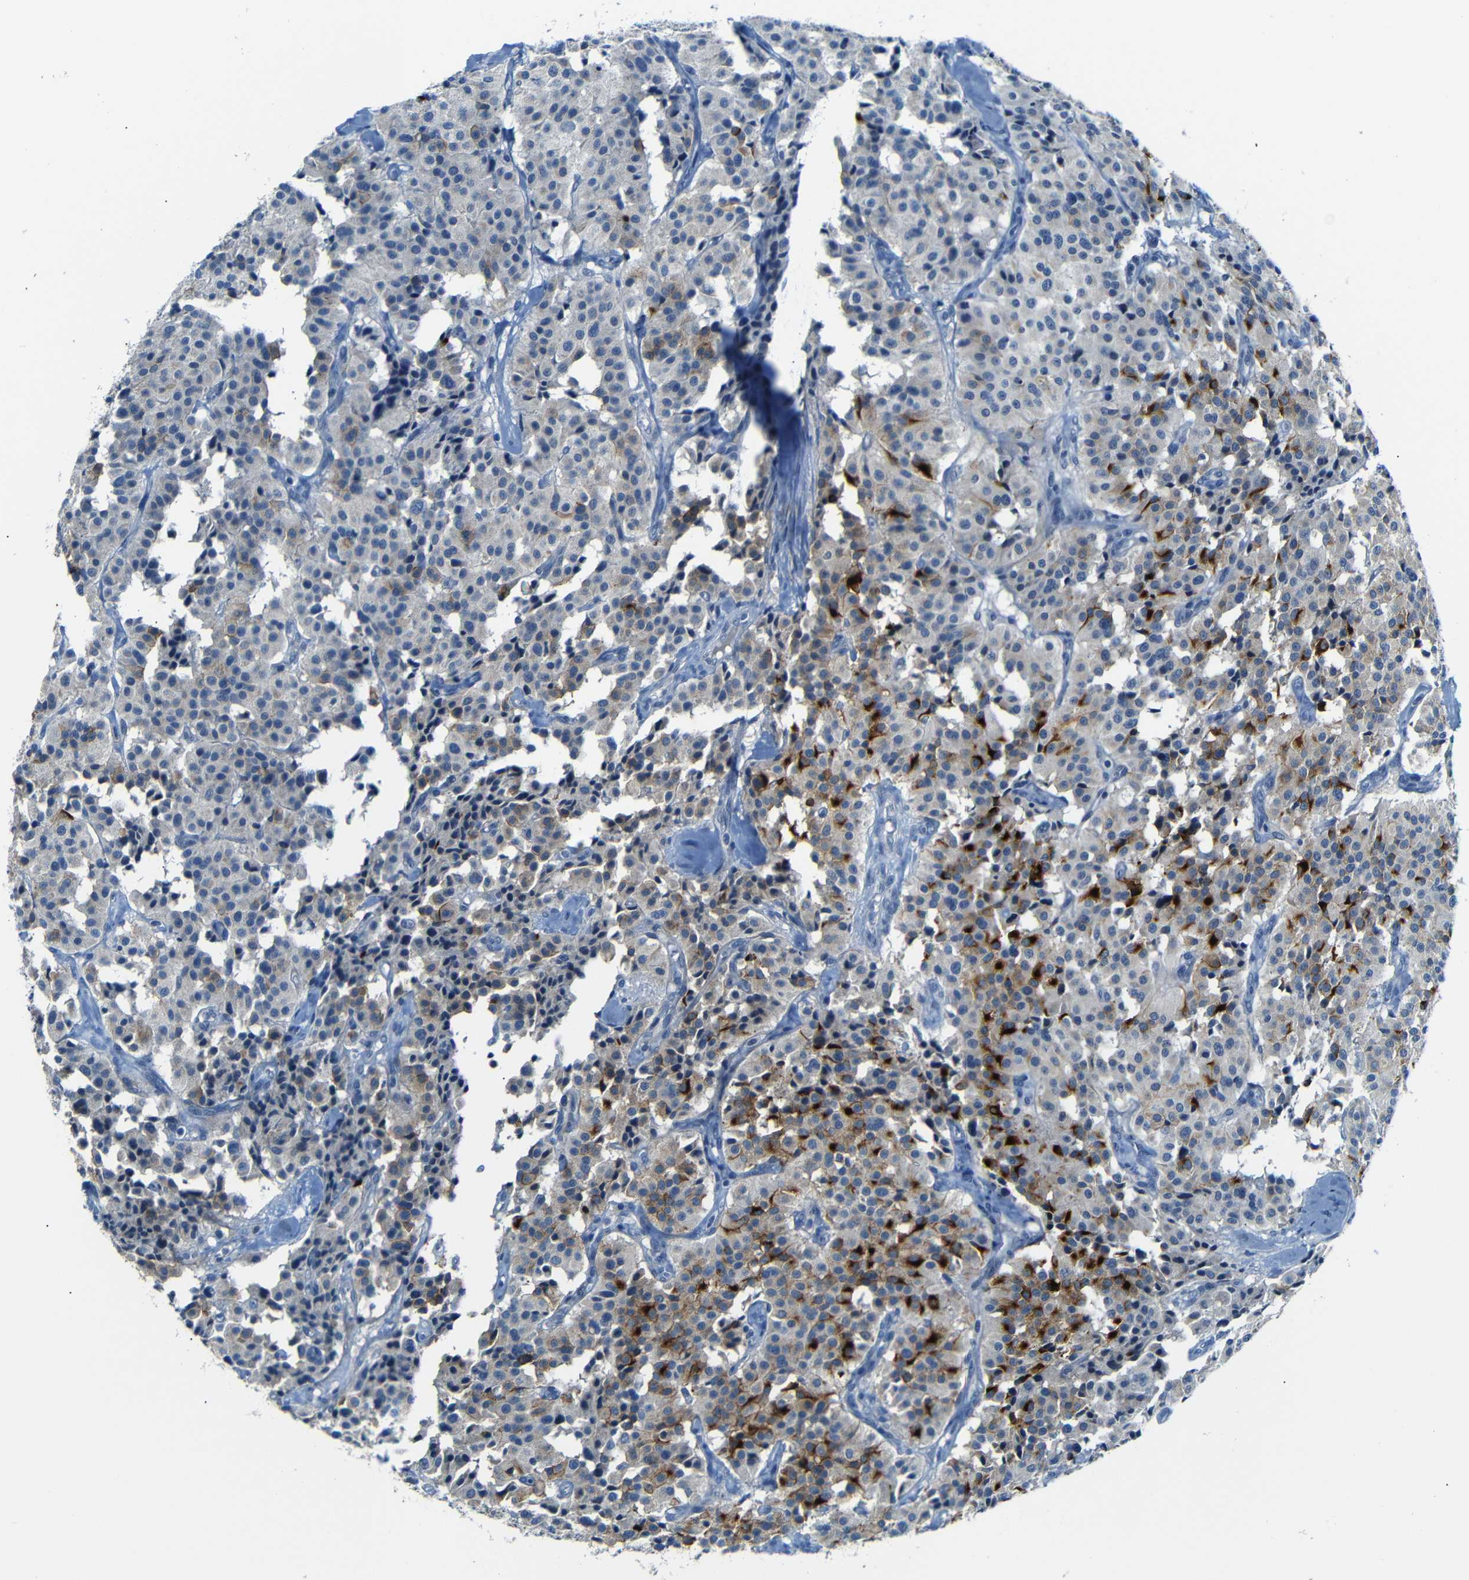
{"staining": {"intensity": "strong", "quantity": "<25%", "location": "cytoplasmic/membranous"}, "tissue": "carcinoid", "cell_type": "Tumor cells", "image_type": "cancer", "snomed": [{"axis": "morphology", "description": "Carcinoid, malignant, NOS"}, {"axis": "topography", "description": "Lung"}], "caption": "Tumor cells demonstrate medium levels of strong cytoplasmic/membranous staining in approximately <25% of cells in human carcinoid.", "gene": "ANK3", "patient": {"sex": "male", "age": 30}}